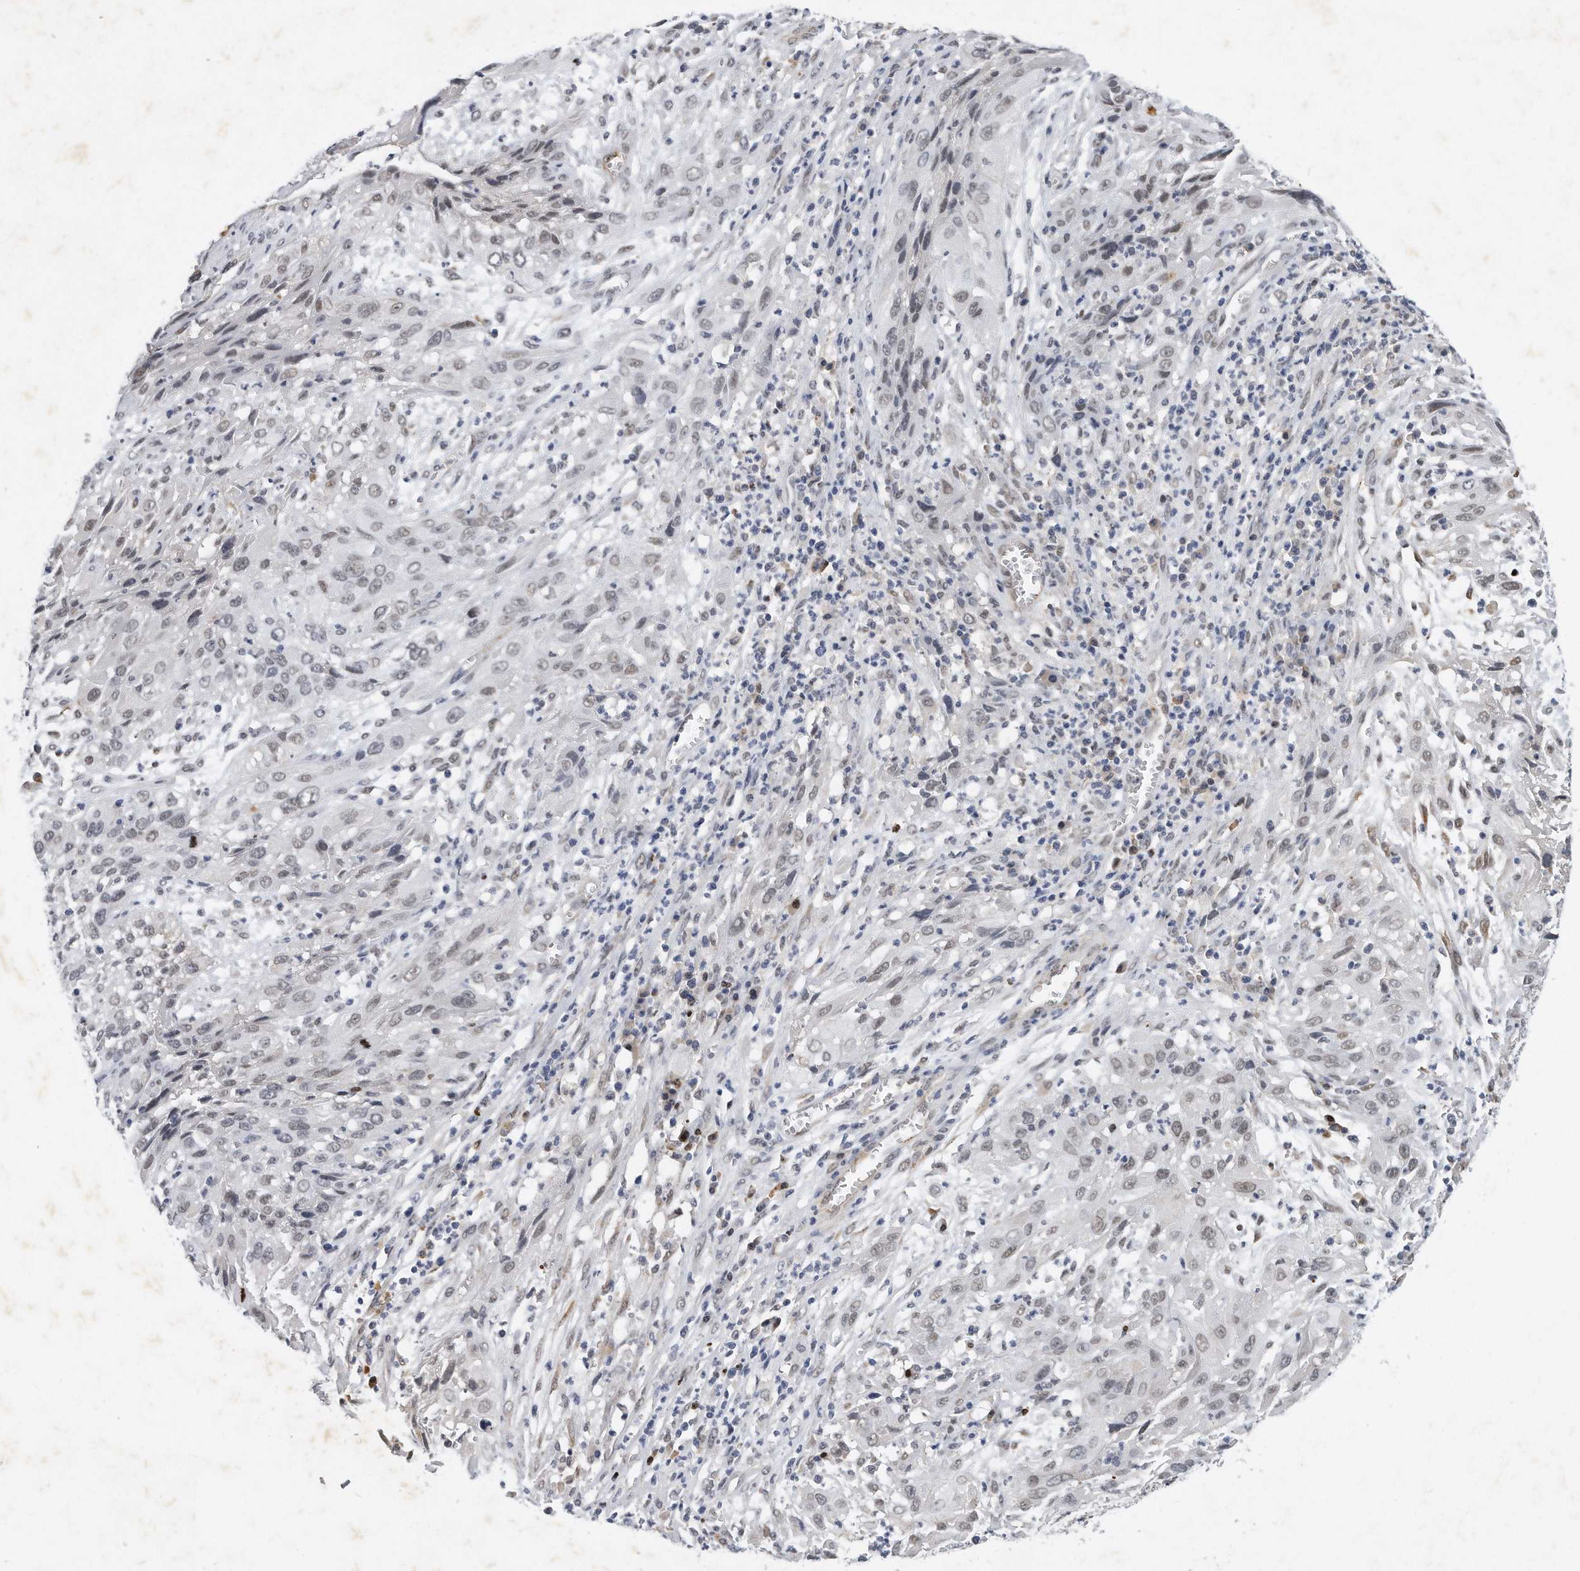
{"staining": {"intensity": "weak", "quantity": "25%-75%", "location": "nuclear"}, "tissue": "cervical cancer", "cell_type": "Tumor cells", "image_type": "cancer", "snomed": [{"axis": "morphology", "description": "Squamous cell carcinoma, NOS"}, {"axis": "topography", "description": "Cervix"}], "caption": "Cervical squamous cell carcinoma was stained to show a protein in brown. There is low levels of weak nuclear positivity in approximately 25%-75% of tumor cells.", "gene": "CTBP2", "patient": {"sex": "female", "age": 32}}